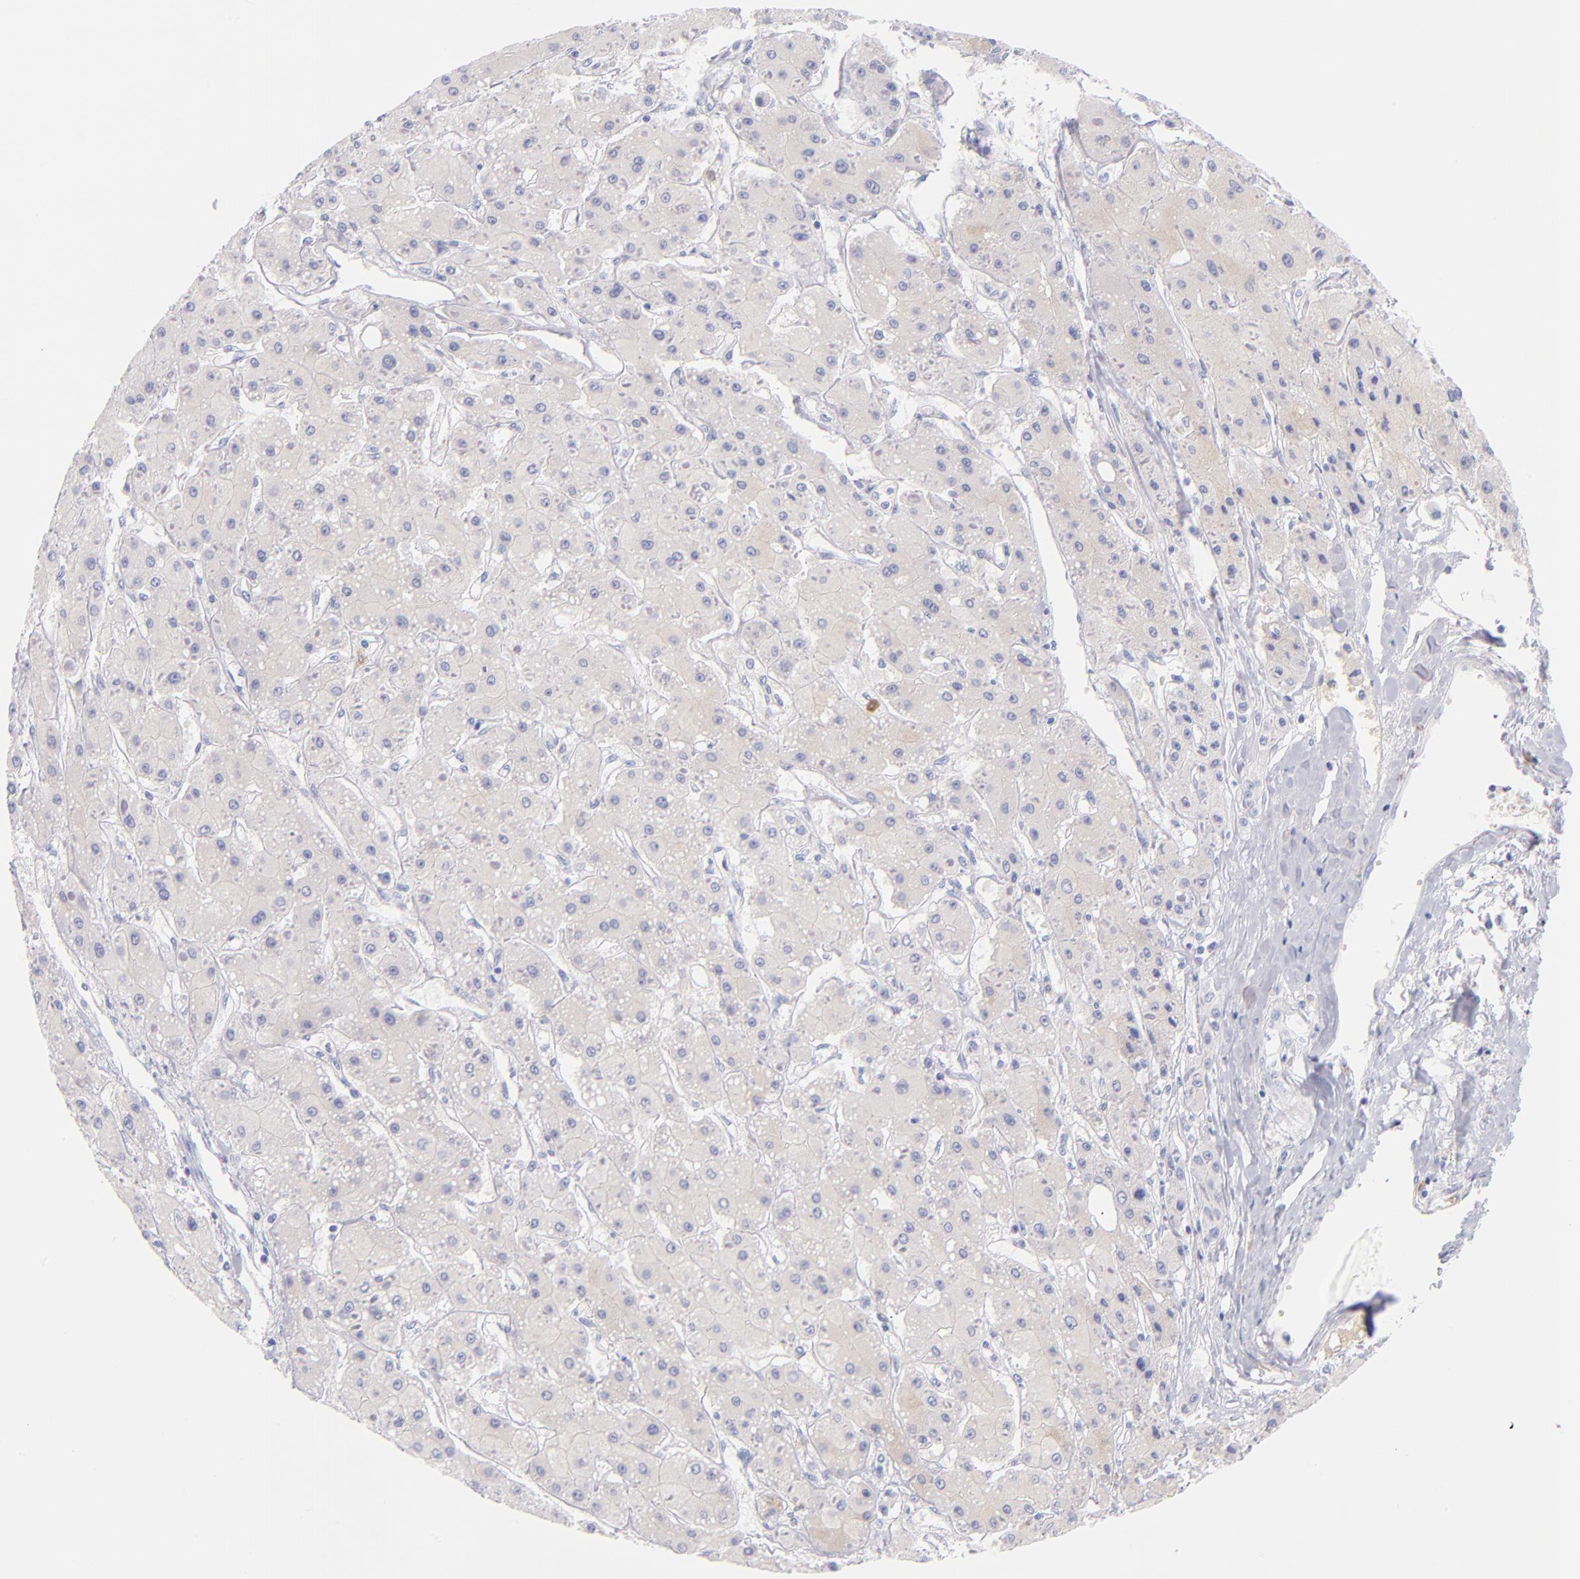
{"staining": {"intensity": "negative", "quantity": "none", "location": "none"}, "tissue": "liver cancer", "cell_type": "Tumor cells", "image_type": "cancer", "snomed": [{"axis": "morphology", "description": "Carcinoma, Hepatocellular, NOS"}, {"axis": "topography", "description": "Liver"}], "caption": "Immunohistochemistry (IHC) micrograph of neoplastic tissue: human liver hepatocellular carcinoma stained with DAB (3,3'-diaminobenzidine) reveals no significant protein staining in tumor cells. Brightfield microscopy of immunohistochemistry (IHC) stained with DAB (brown) and hematoxylin (blue), captured at high magnification.", "gene": "HP", "patient": {"sex": "female", "age": 52}}